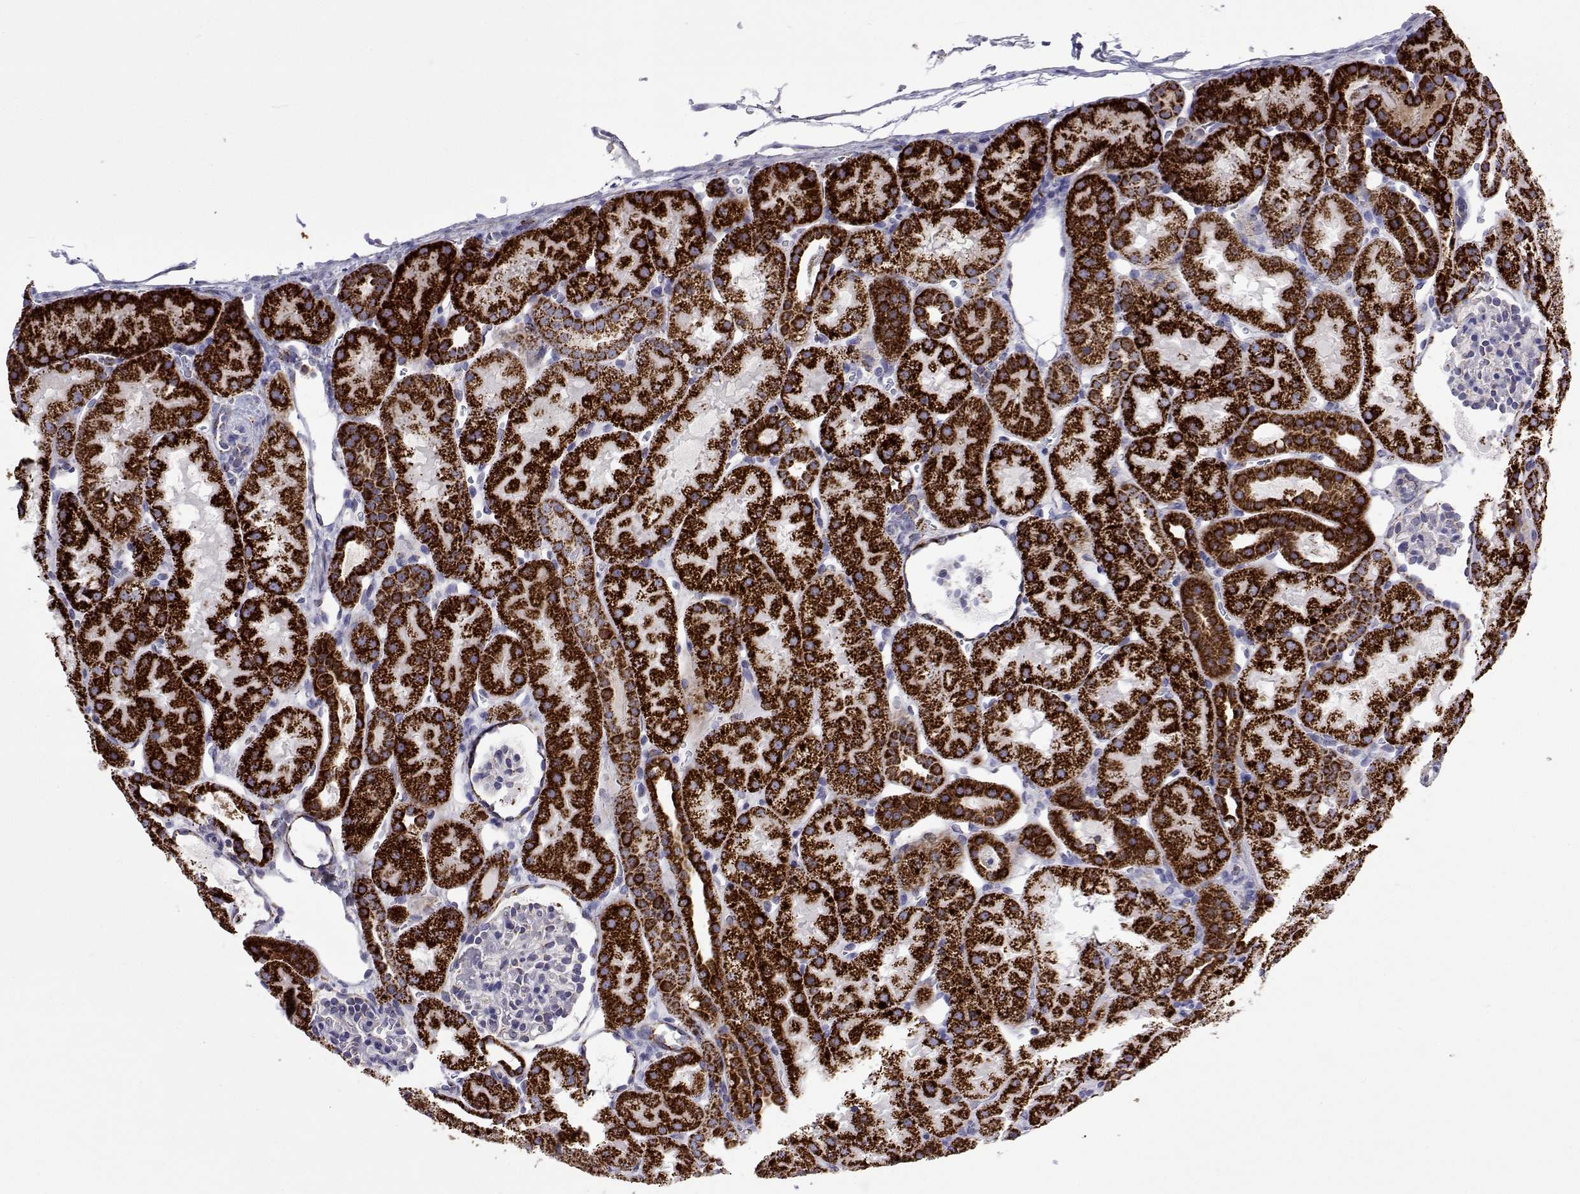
{"staining": {"intensity": "negative", "quantity": "none", "location": "none"}, "tissue": "kidney", "cell_type": "Cells in glomeruli", "image_type": "normal", "snomed": [{"axis": "morphology", "description": "Normal tissue, NOS"}, {"axis": "topography", "description": "Kidney"}], "caption": "IHC of benign human kidney demonstrates no staining in cells in glomeruli. (Stains: DAB (3,3'-diaminobenzidine) immunohistochemistry with hematoxylin counter stain, Microscopy: brightfield microscopy at high magnification).", "gene": "MCCC2", "patient": {"sex": "male", "age": 2}}